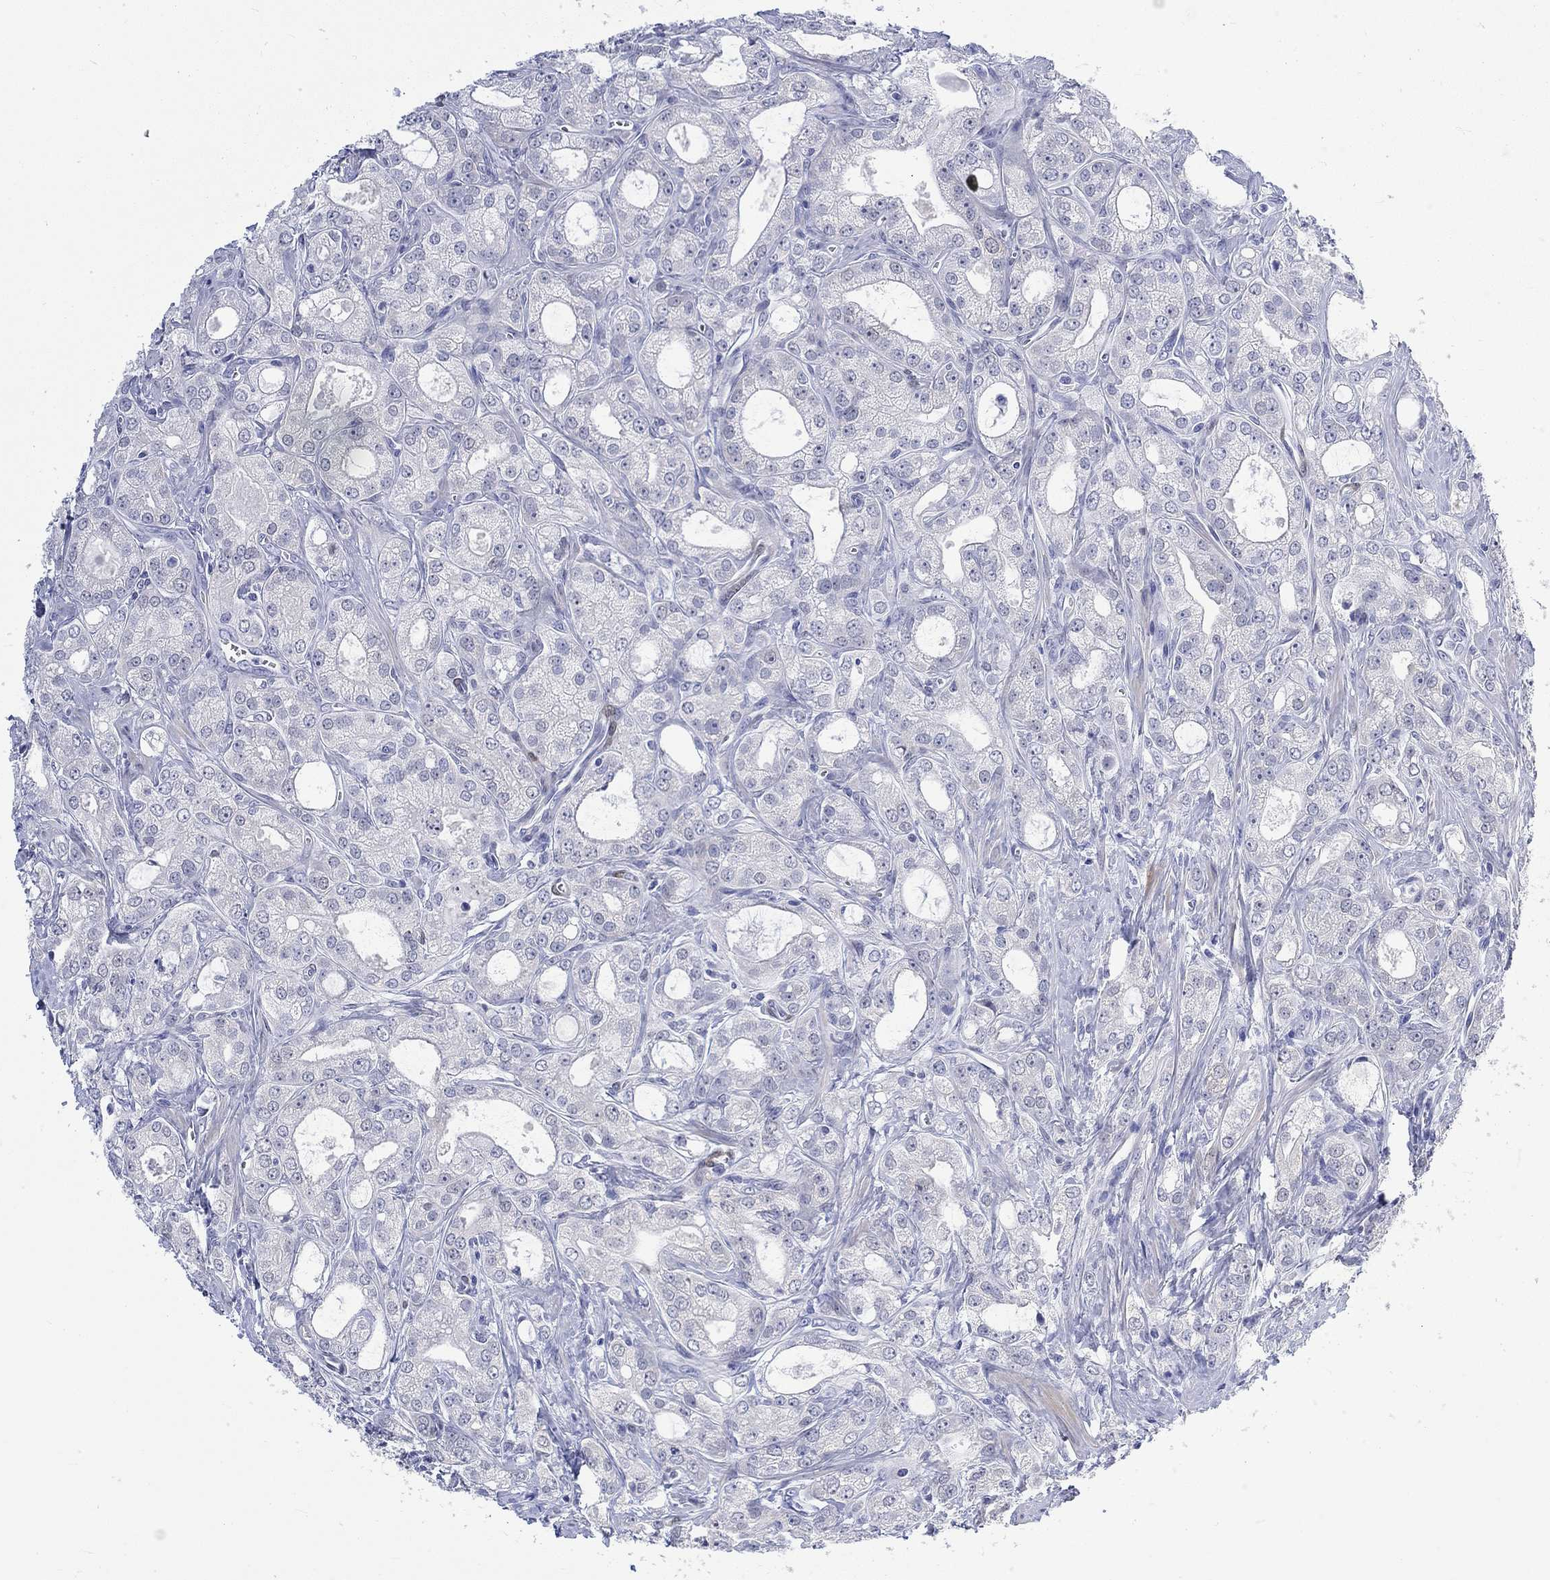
{"staining": {"intensity": "weak", "quantity": "<25%", "location": "cytoplasmic/membranous"}, "tissue": "prostate cancer", "cell_type": "Tumor cells", "image_type": "cancer", "snomed": [{"axis": "morphology", "description": "Adenocarcinoma, NOS"}, {"axis": "morphology", "description": "Adenocarcinoma, High grade"}, {"axis": "topography", "description": "Prostate"}], "caption": "Tumor cells show no significant positivity in prostate cancer (high-grade adenocarcinoma). (IHC, brightfield microscopy, high magnification).", "gene": "MSI1", "patient": {"sex": "male", "age": 70}}